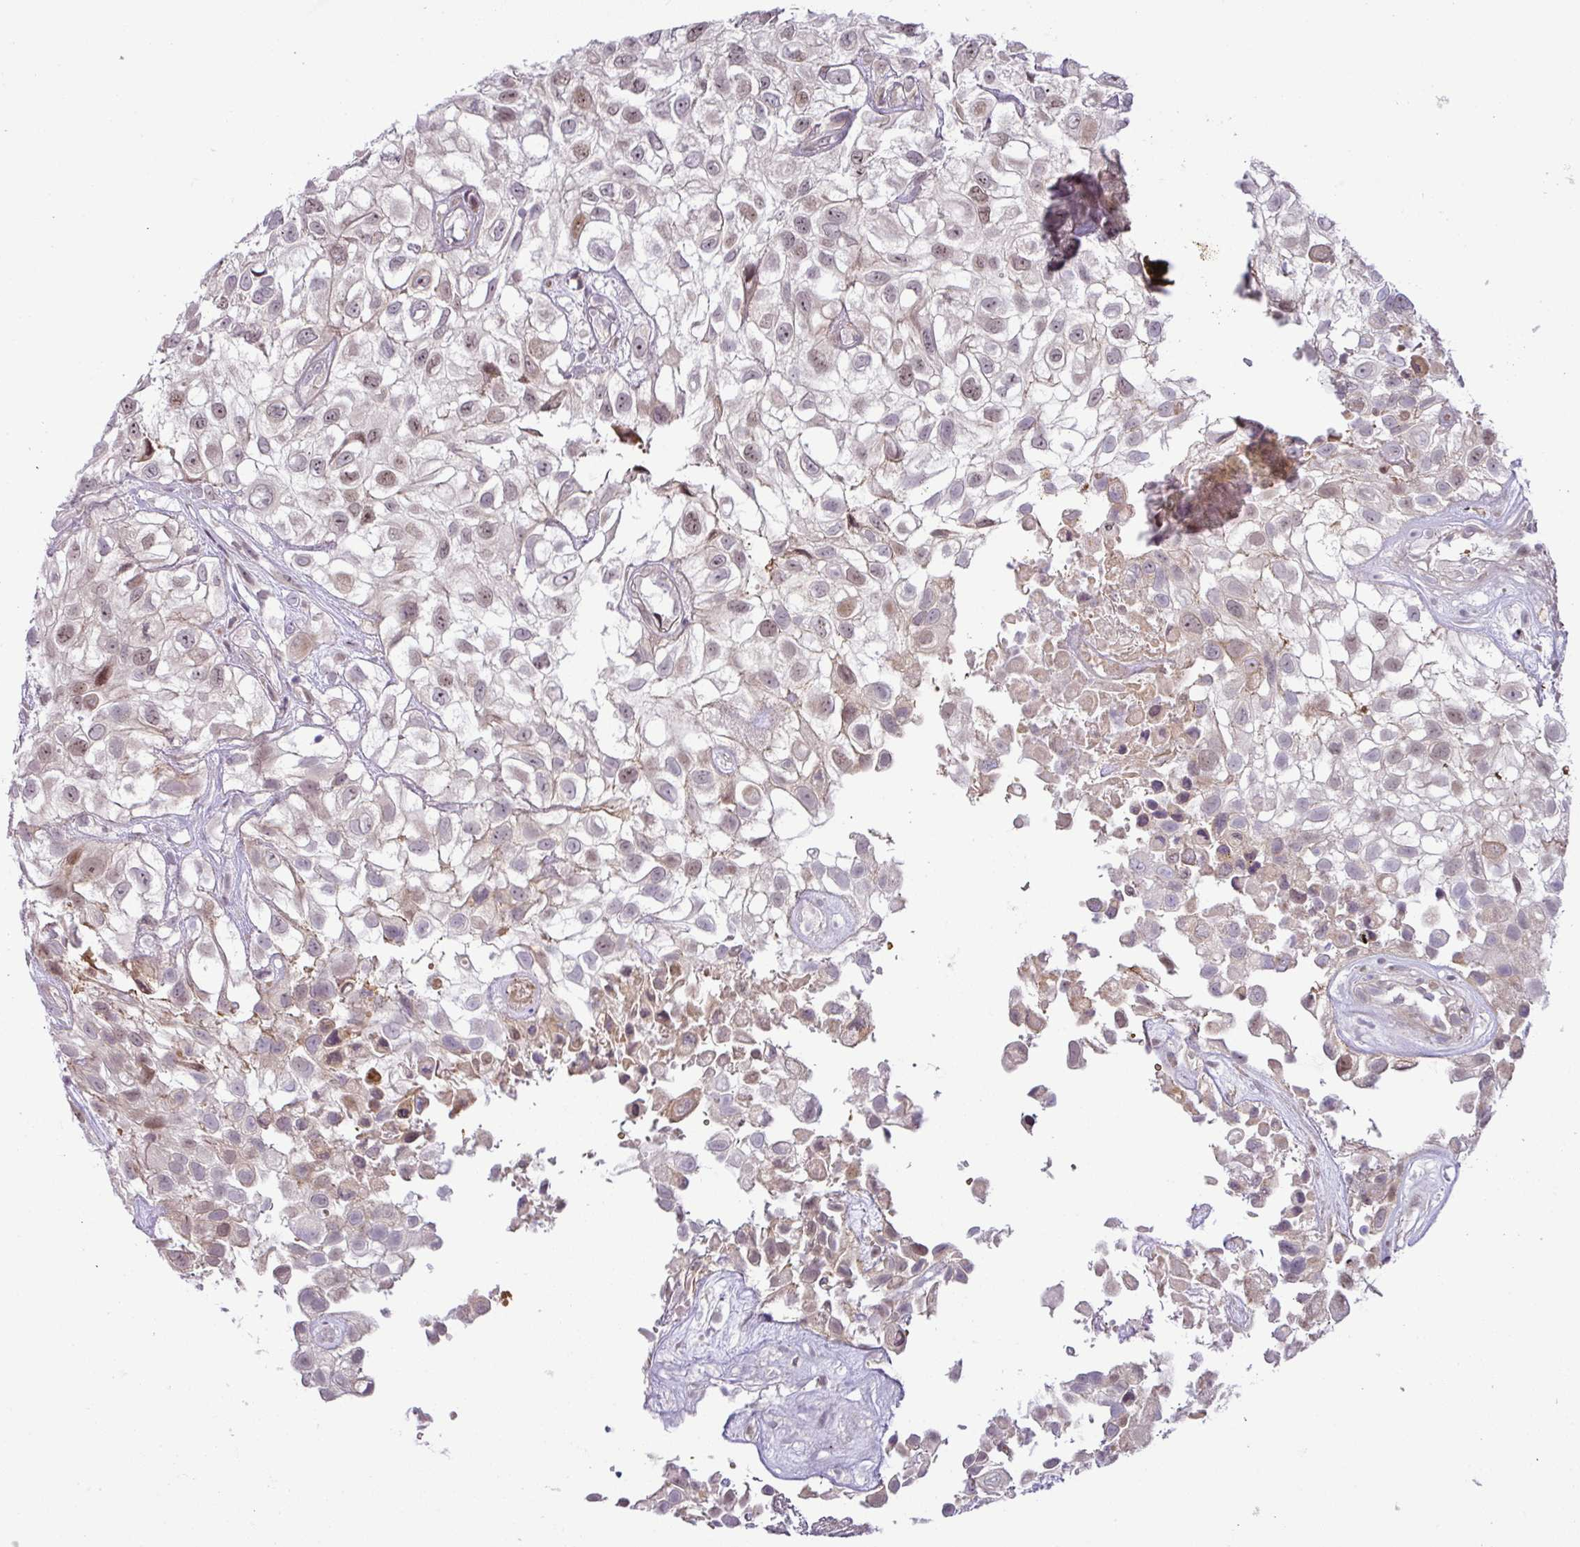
{"staining": {"intensity": "moderate", "quantity": "<25%", "location": "nuclear"}, "tissue": "urothelial cancer", "cell_type": "Tumor cells", "image_type": "cancer", "snomed": [{"axis": "morphology", "description": "Urothelial carcinoma, High grade"}, {"axis": "topography", "description": "Urinary bladder"}], "caption": "Protein expression analysis of human high-grade urothelial carcinoma reveals moderate nuclear expression in about <25% of tumor cells.", "gene": "PARP2", "patient": {"sex": "male", "age": 56}}